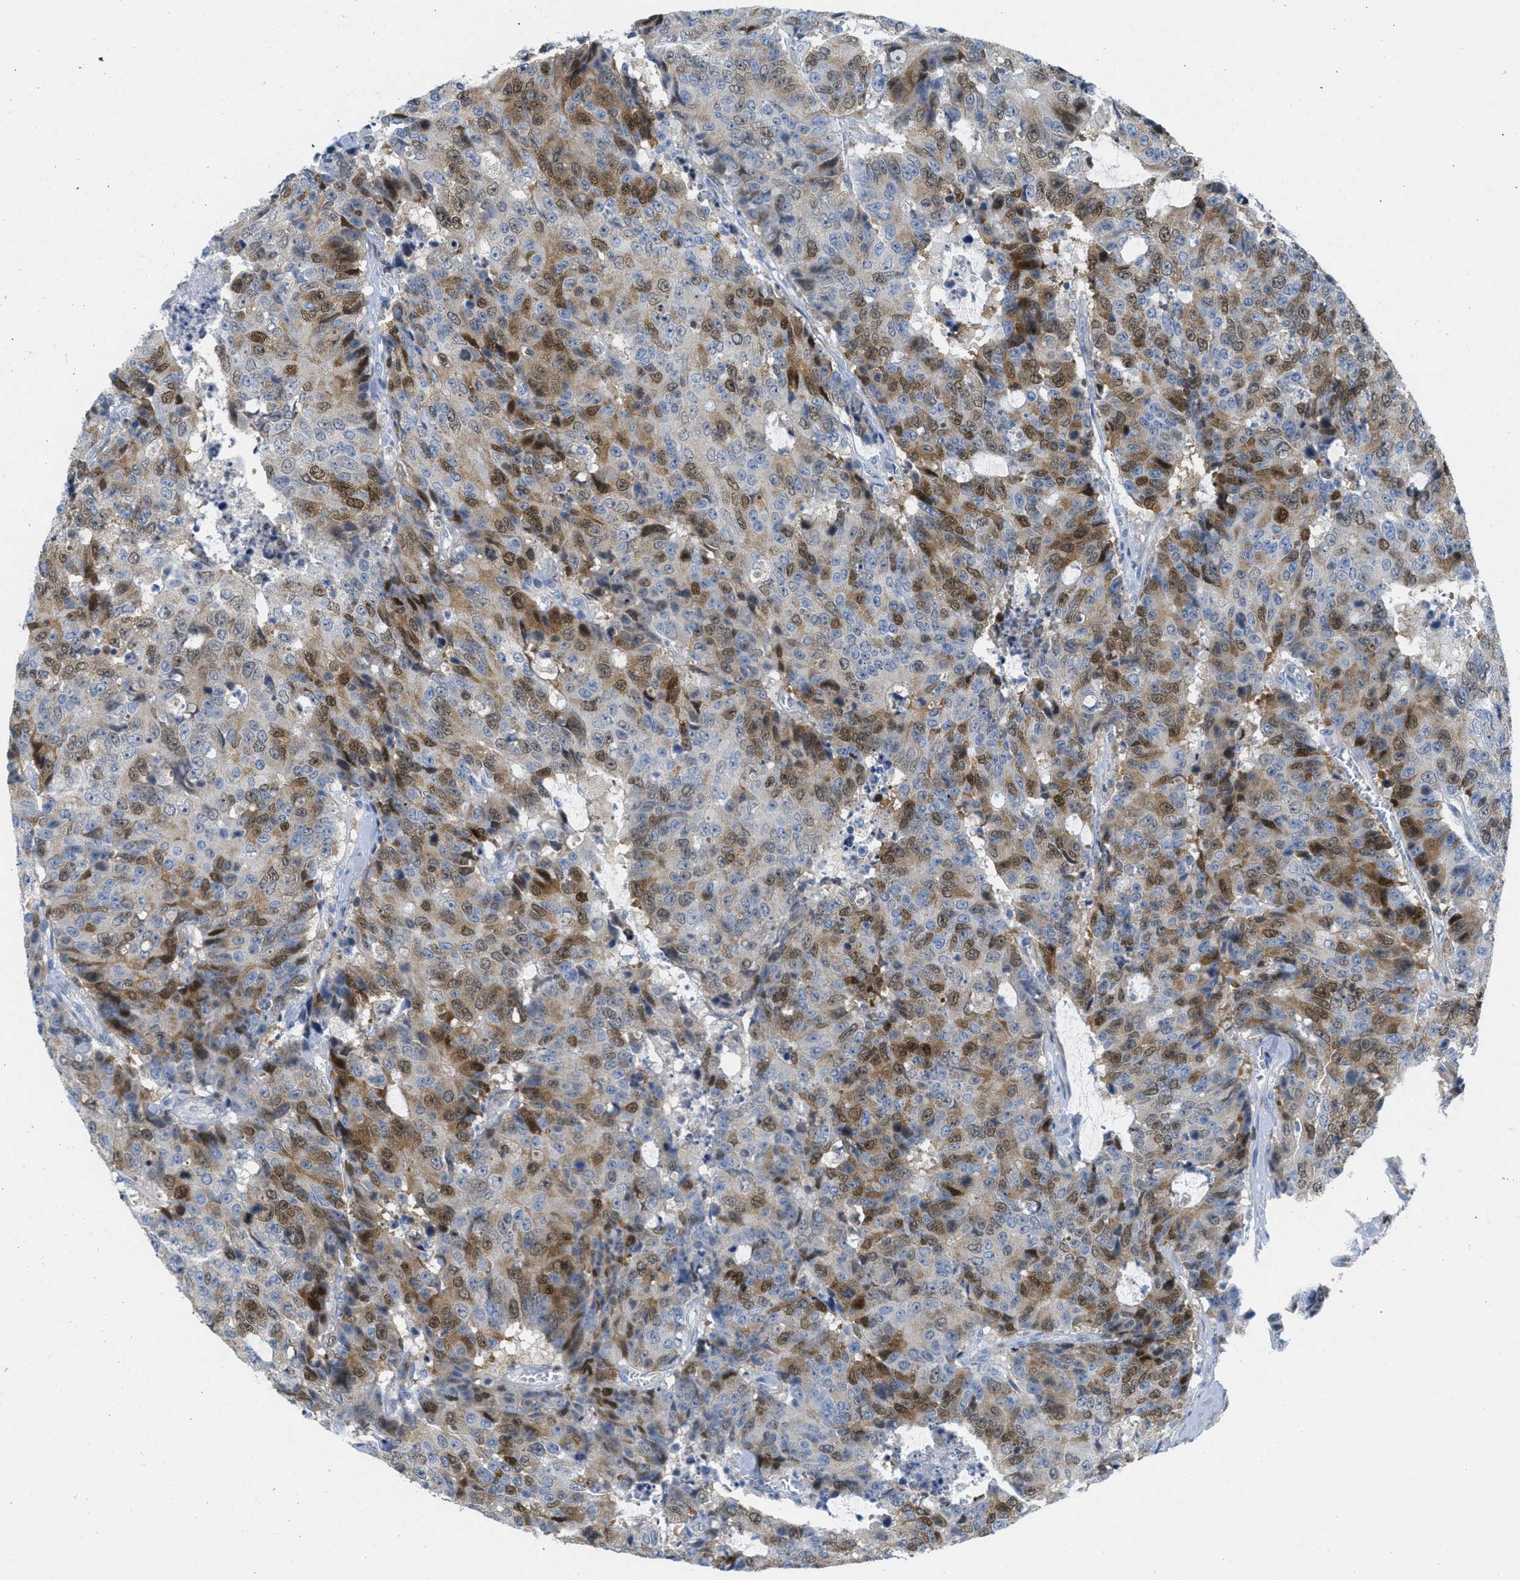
{"staining": {"intensity": "moderate", "quantity": ">75%", "location": "cytoplasmic/membranous,nuclear"}, "tissue": "colorectal cancer", "cell_type": "Tumor cells", "image_type": "cancer", "snomed": [{"axis": "morphology", "description": "Adenocarcinoma, NOS"}, {"axis": "topography", "description": "Colon"}], "caption": "DAB immunohistochemical staining of adenocarcinoma (colorectal) shows moderate cytoplasmic/membranous and nuclear protein positivity in approximately >75% of tumor cells.", "gene": "ORC6", "patient": {"sex": "female", "age": 86}}